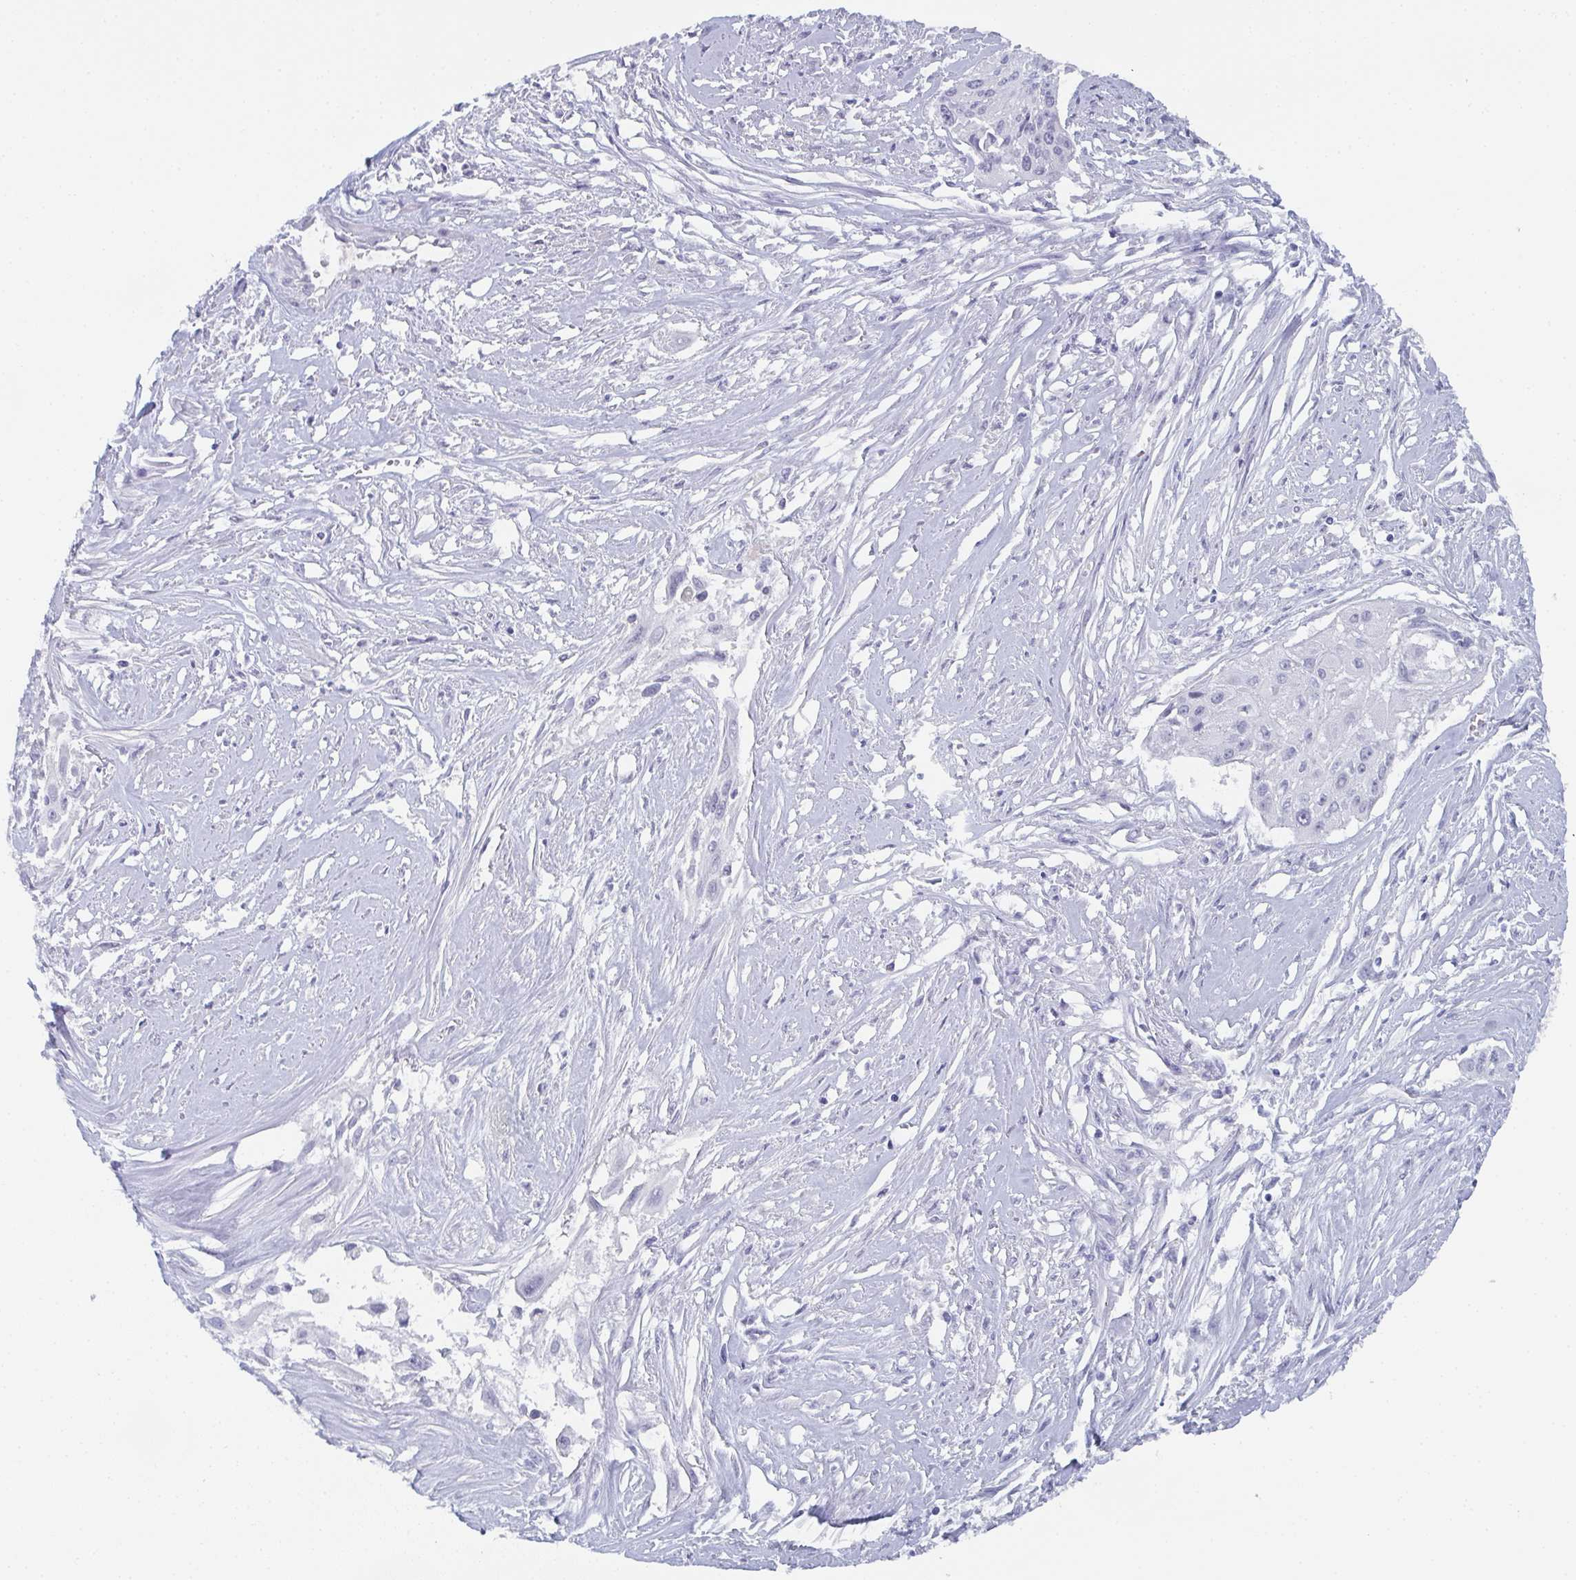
{"staining": {"intensity": "negative", "quantity": "none", "location": "none"}, "tissue": "cervical cancer", "cell_type": "Tumor cells", "image_type": "cancer", "snomed": [{"axis": "morphology", "description": "Squamous cell carcinoma, NOS"}, {"axis": "topography", "description": "Cervix"}], "caption": "The micrograph reveals no significant positivity in tumor cells of cervical cancer.", "gene": "DYDC2", "patient": {"sex": "female", "age": 49}}